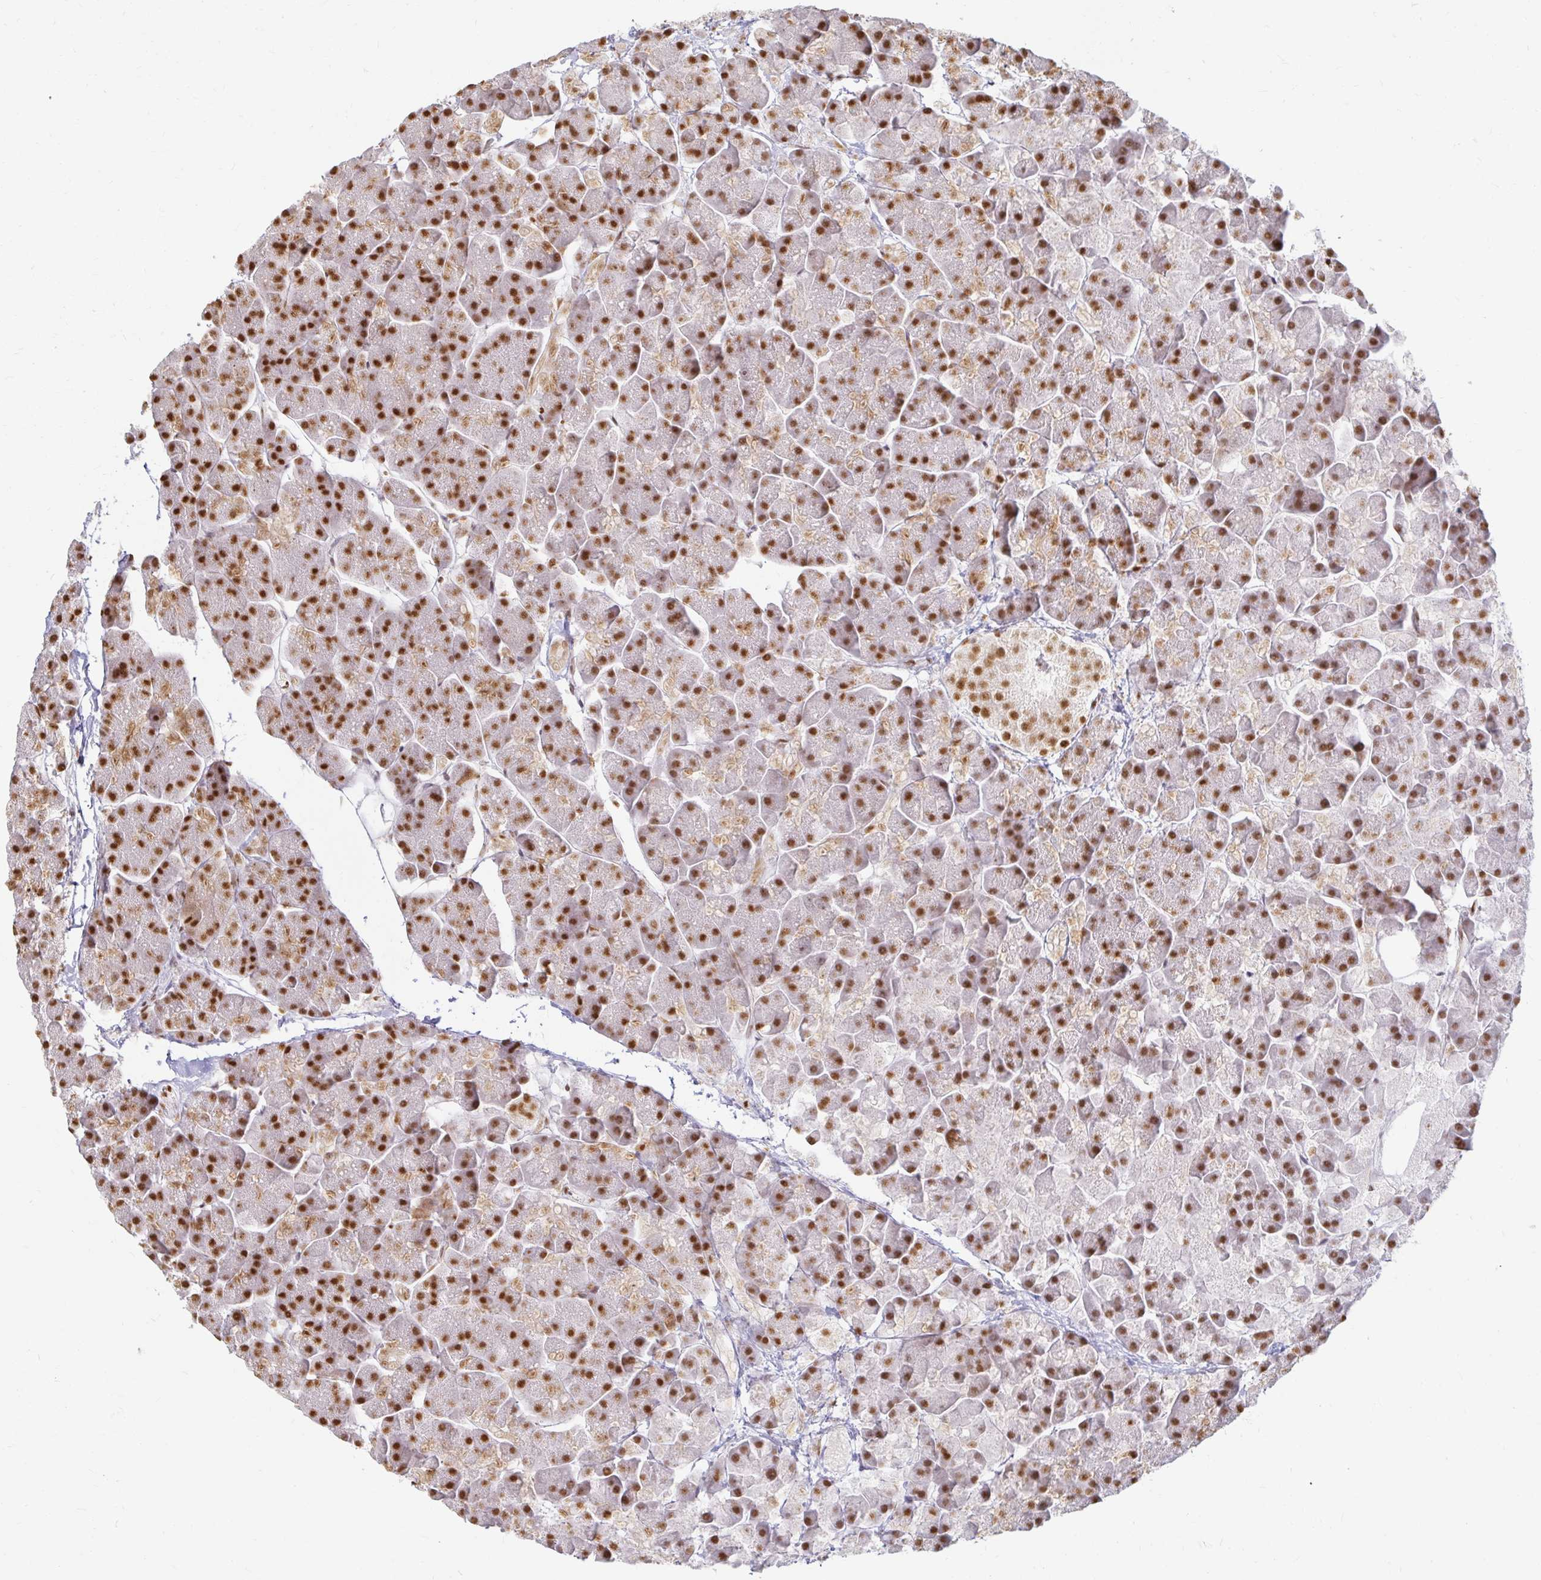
{"staining": {"intensity": "strong", "quantity": ">75%", "location": "nuclear"}, "tissue": "pancreas", "cell_type": "Exocrine glandular cells", "image_type": "normal", "snomed": [{"axis": "morphology", "description": "Normal tissue, NOS"}, {"axis": "topography", "description": "Pancreas"}, {"axis": "topography", "description": "Peripheral nerve tissue"}], "caption": "The immunohistochemical stain shows strong nuclear staining in exocrine glandular cells of unremarkable pancreas. (brown staining indicates protein expression, while blue staining denotes nuclei).", "gene": "HNRNPU", "patient": {"sex": "male", "age": 54}}